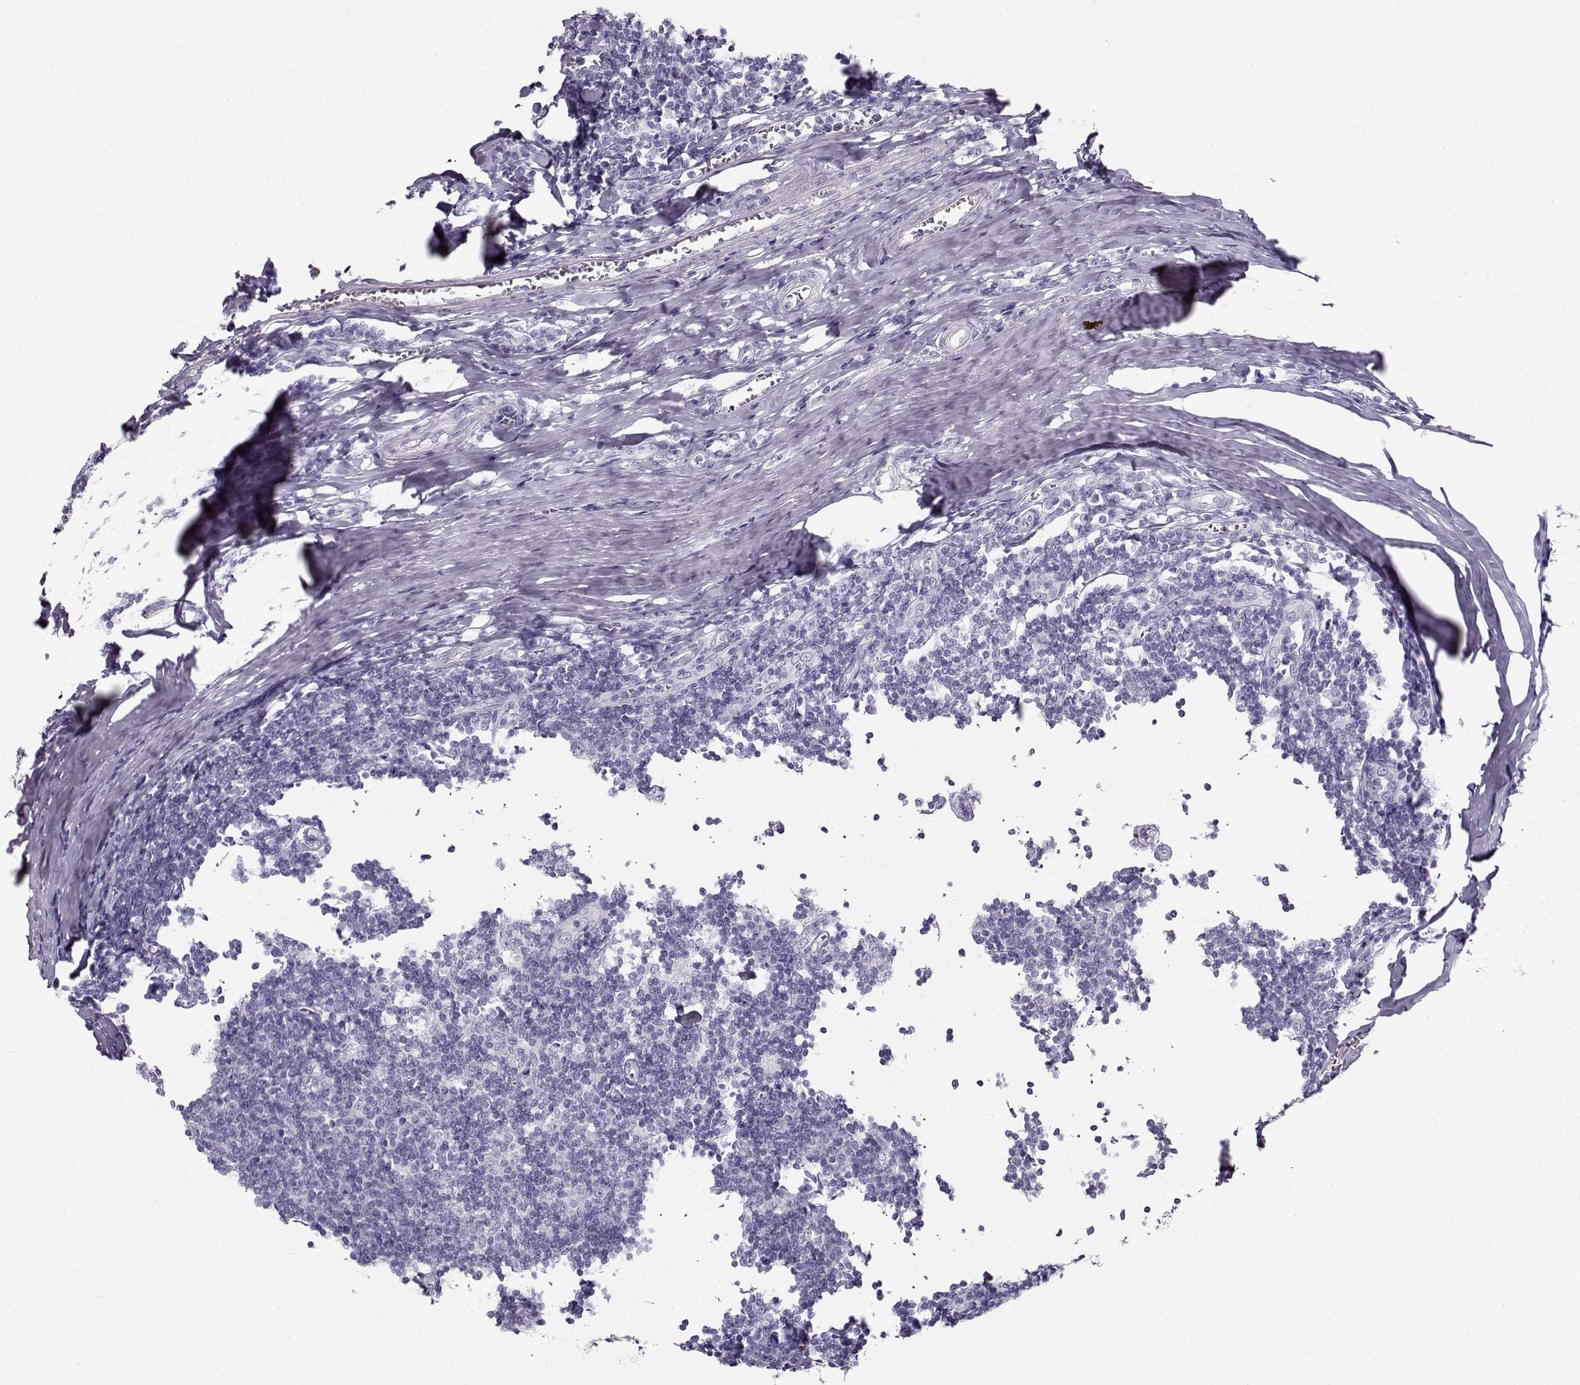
{"staining": {"intensity": "negative", "quantity": "none", "location": "none"}, "tissue": "tonsil", "cell_type": "Germinal center cells", "image_type": "normal", "snomed": [{"axis": "morphology", "description": "Normal tissue, NOS"}, {"axis": "topography", "description": "Tonsil"}], "caption": "Immunohistochemistry micrograph of normal human tonsil stained for a protein (brown), which shows no staining in germinal center cells.", "gene": "ACTN2", "patient": {"sex": "female", "age": 12}}